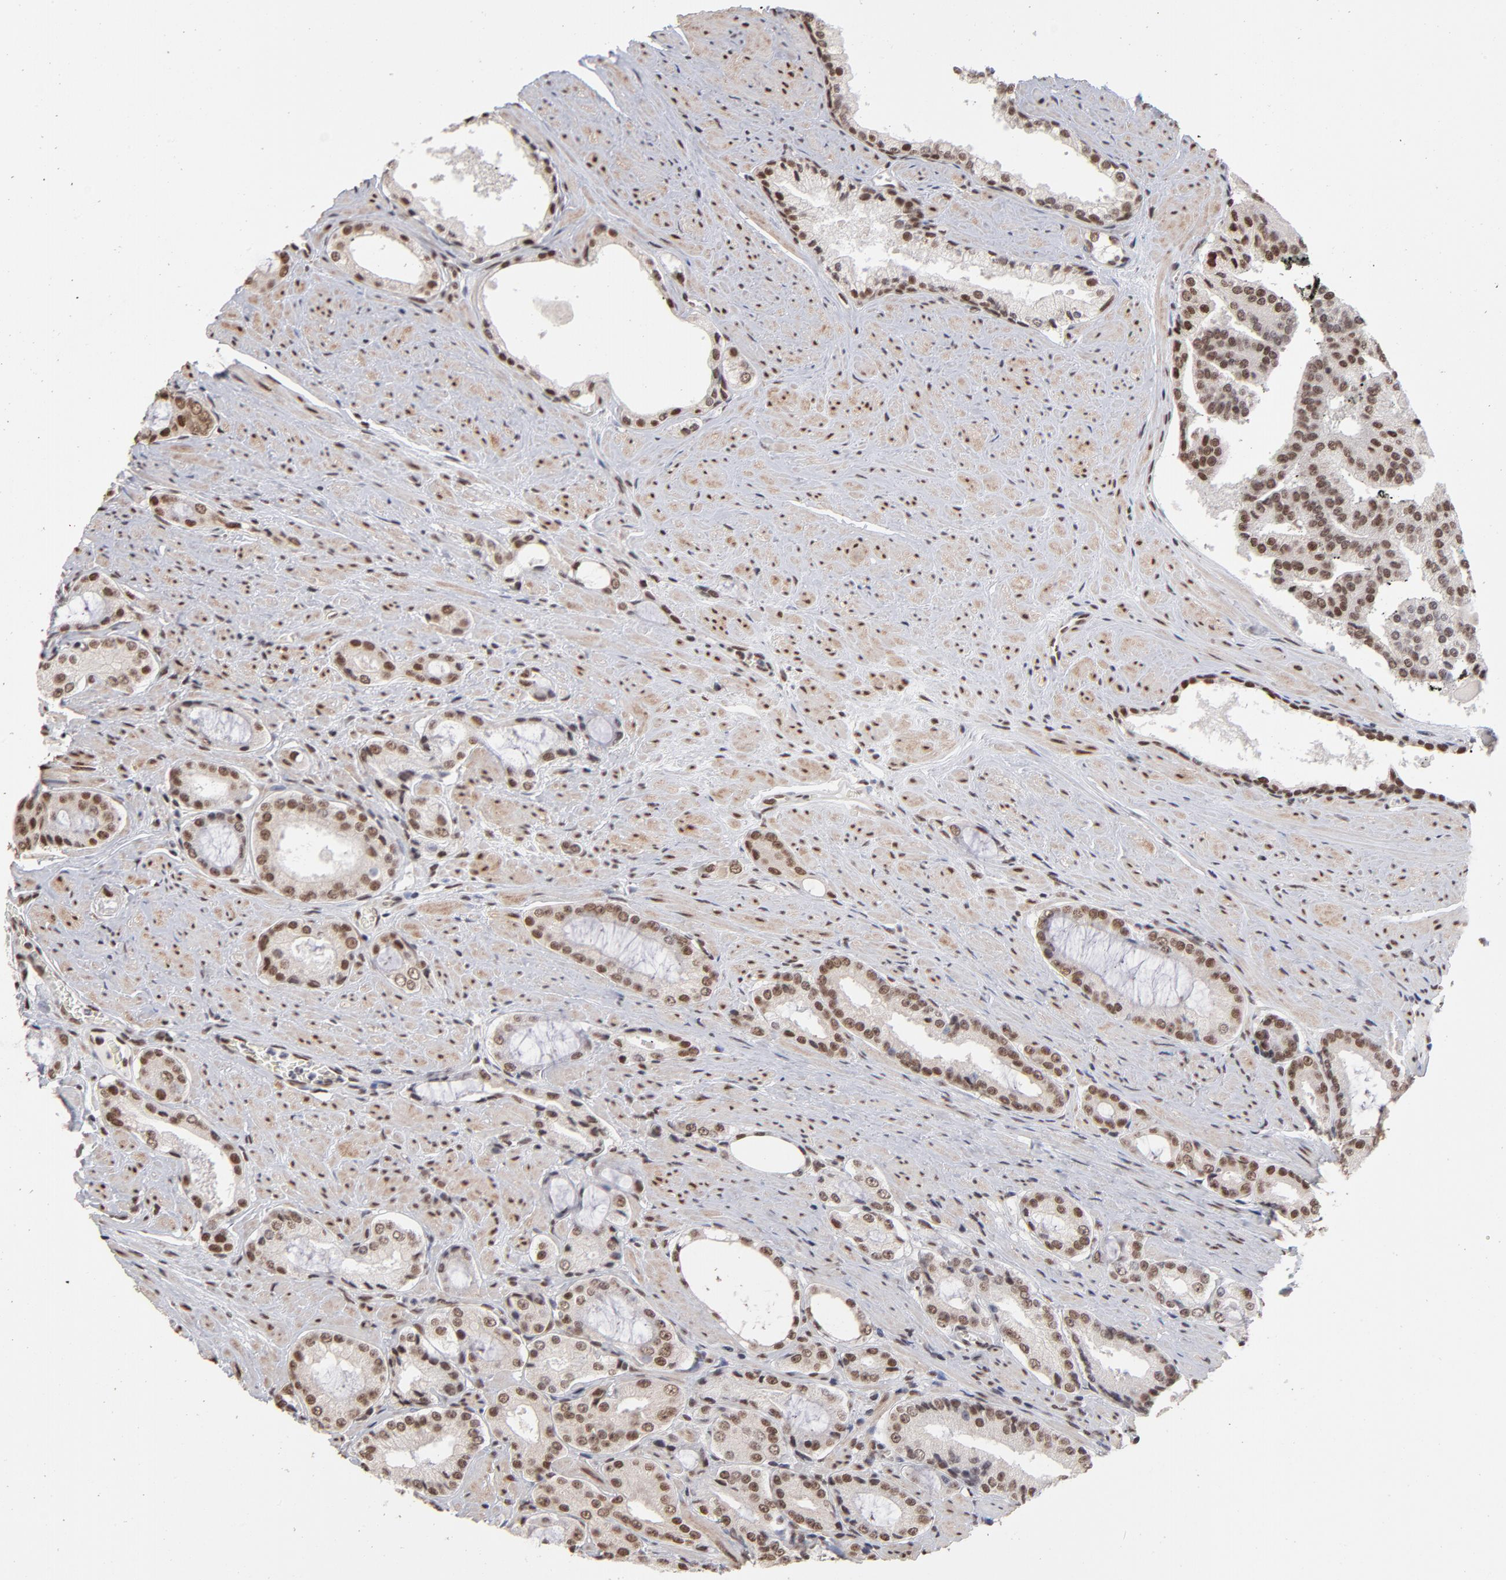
{"staining": {"intensity": "strong", "quantity": ">75%", "location": "cytoplasmic/membranous,nuclear"}, "tissue": "prostate cancer", "cell_type": "Tumor cells", "image_type": "cancer", "snomed": [{"axis": "morphology", "description": "Adenocarcinoma, Medium grade"}, {"axis": "topography", "description": "Prostate"}], "caption": "Prostate medium-grade adenocarcinoma was stained to show a protein in brown. There is high levels of strong cytoplasmic/membranous and nuclear expression in about >75% of tumor cells.", "gene": "ZNF3", "patient": {"sex": "male", "age": 60}}